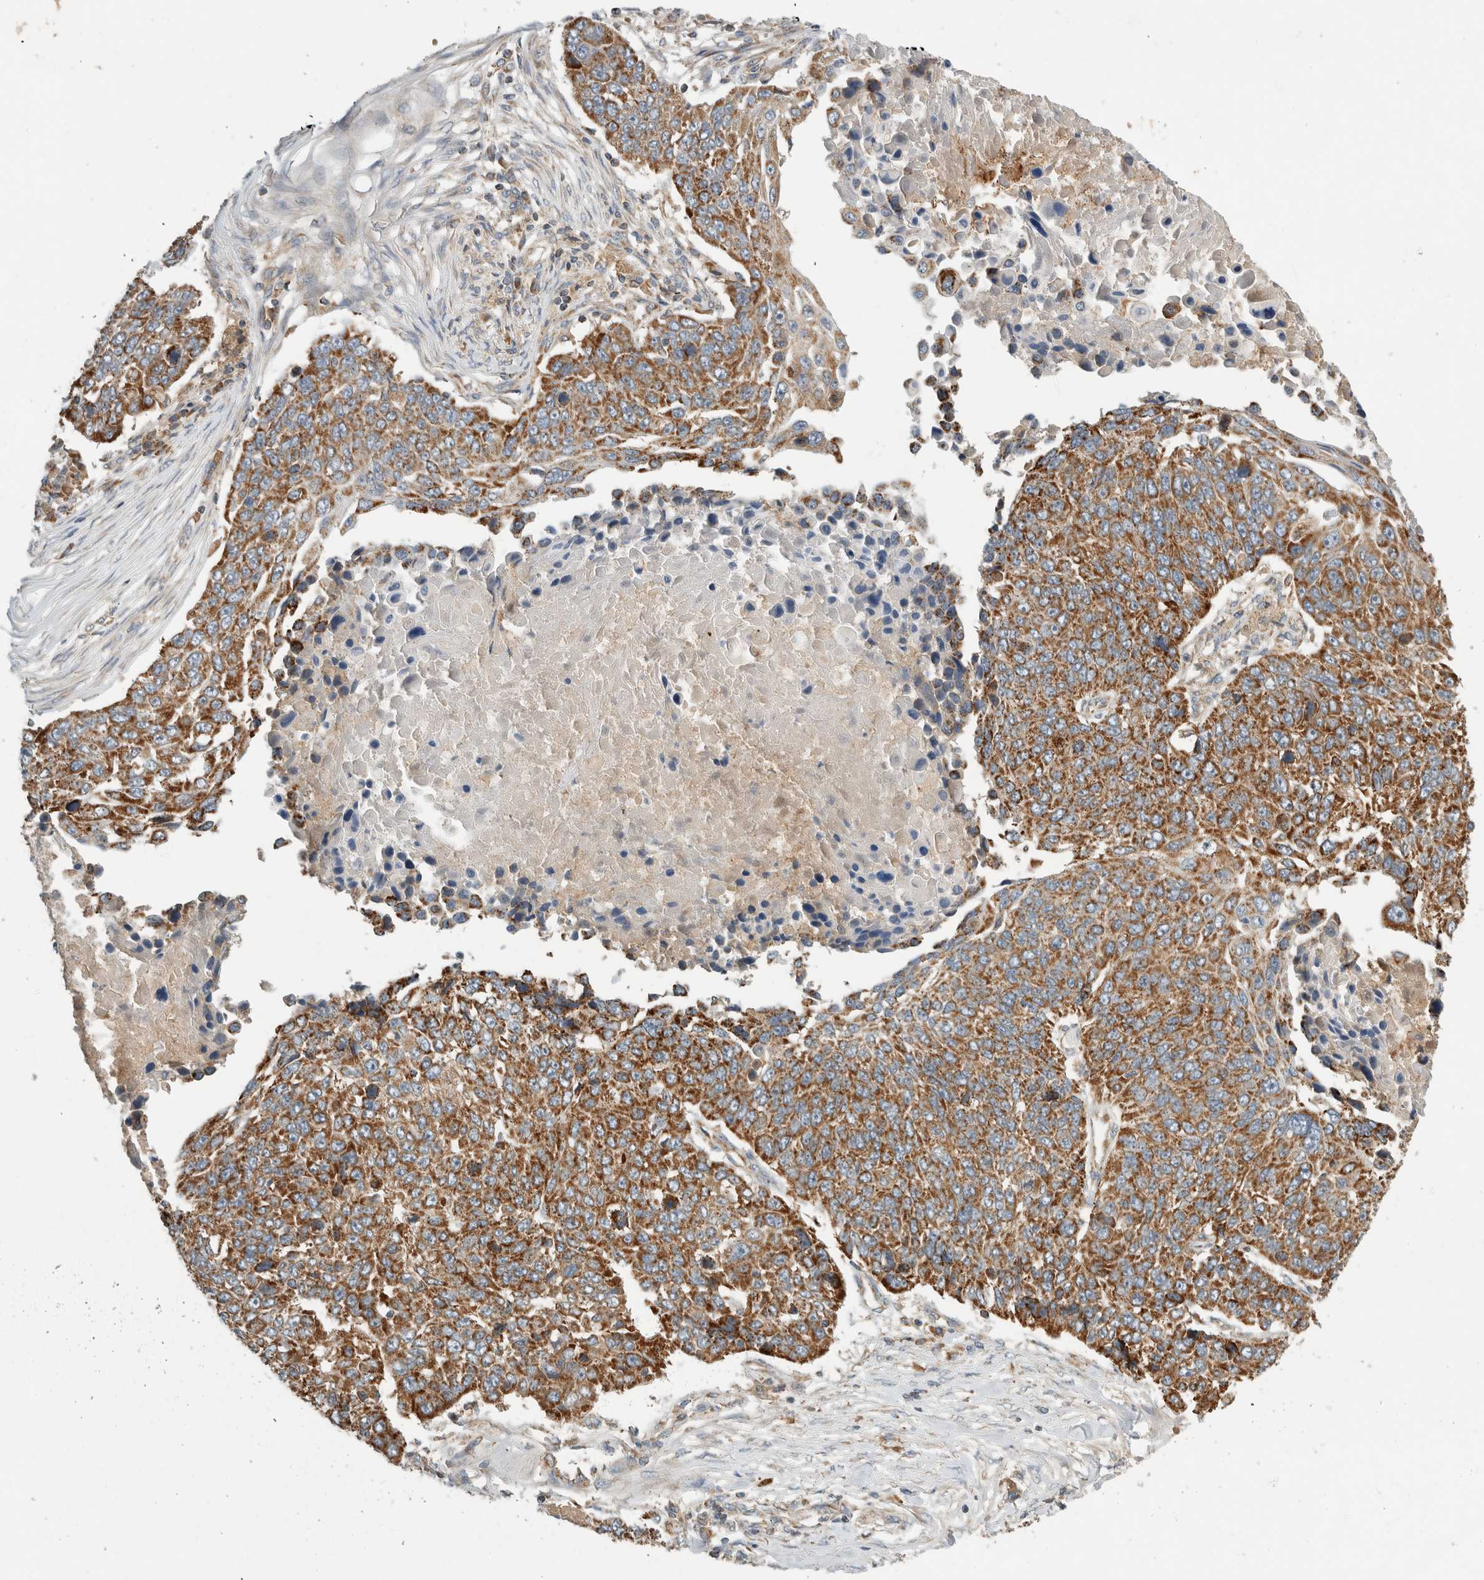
{"staining": {"intensity": "strong", "quantity": ">75%", "location": "cytoplasmic/membranous"}, "tissue": "lung cancer", "cell_type": "Tumor cells", "image_type": "cancer", "snomed": [{"axis": "morphology", "description": "Squamous cell carcinoma, NOS"}, {"axis": "topography", "description": "Lung"}], "caption": "The histopathology image reveals staining of lung squamous cell carcinoma, revealing strong cytoplasmic/membranous protein staining (brown color) within tumor cells.", "gene": "AMPD1", "patient": {"sex": "male", "age": 66}}